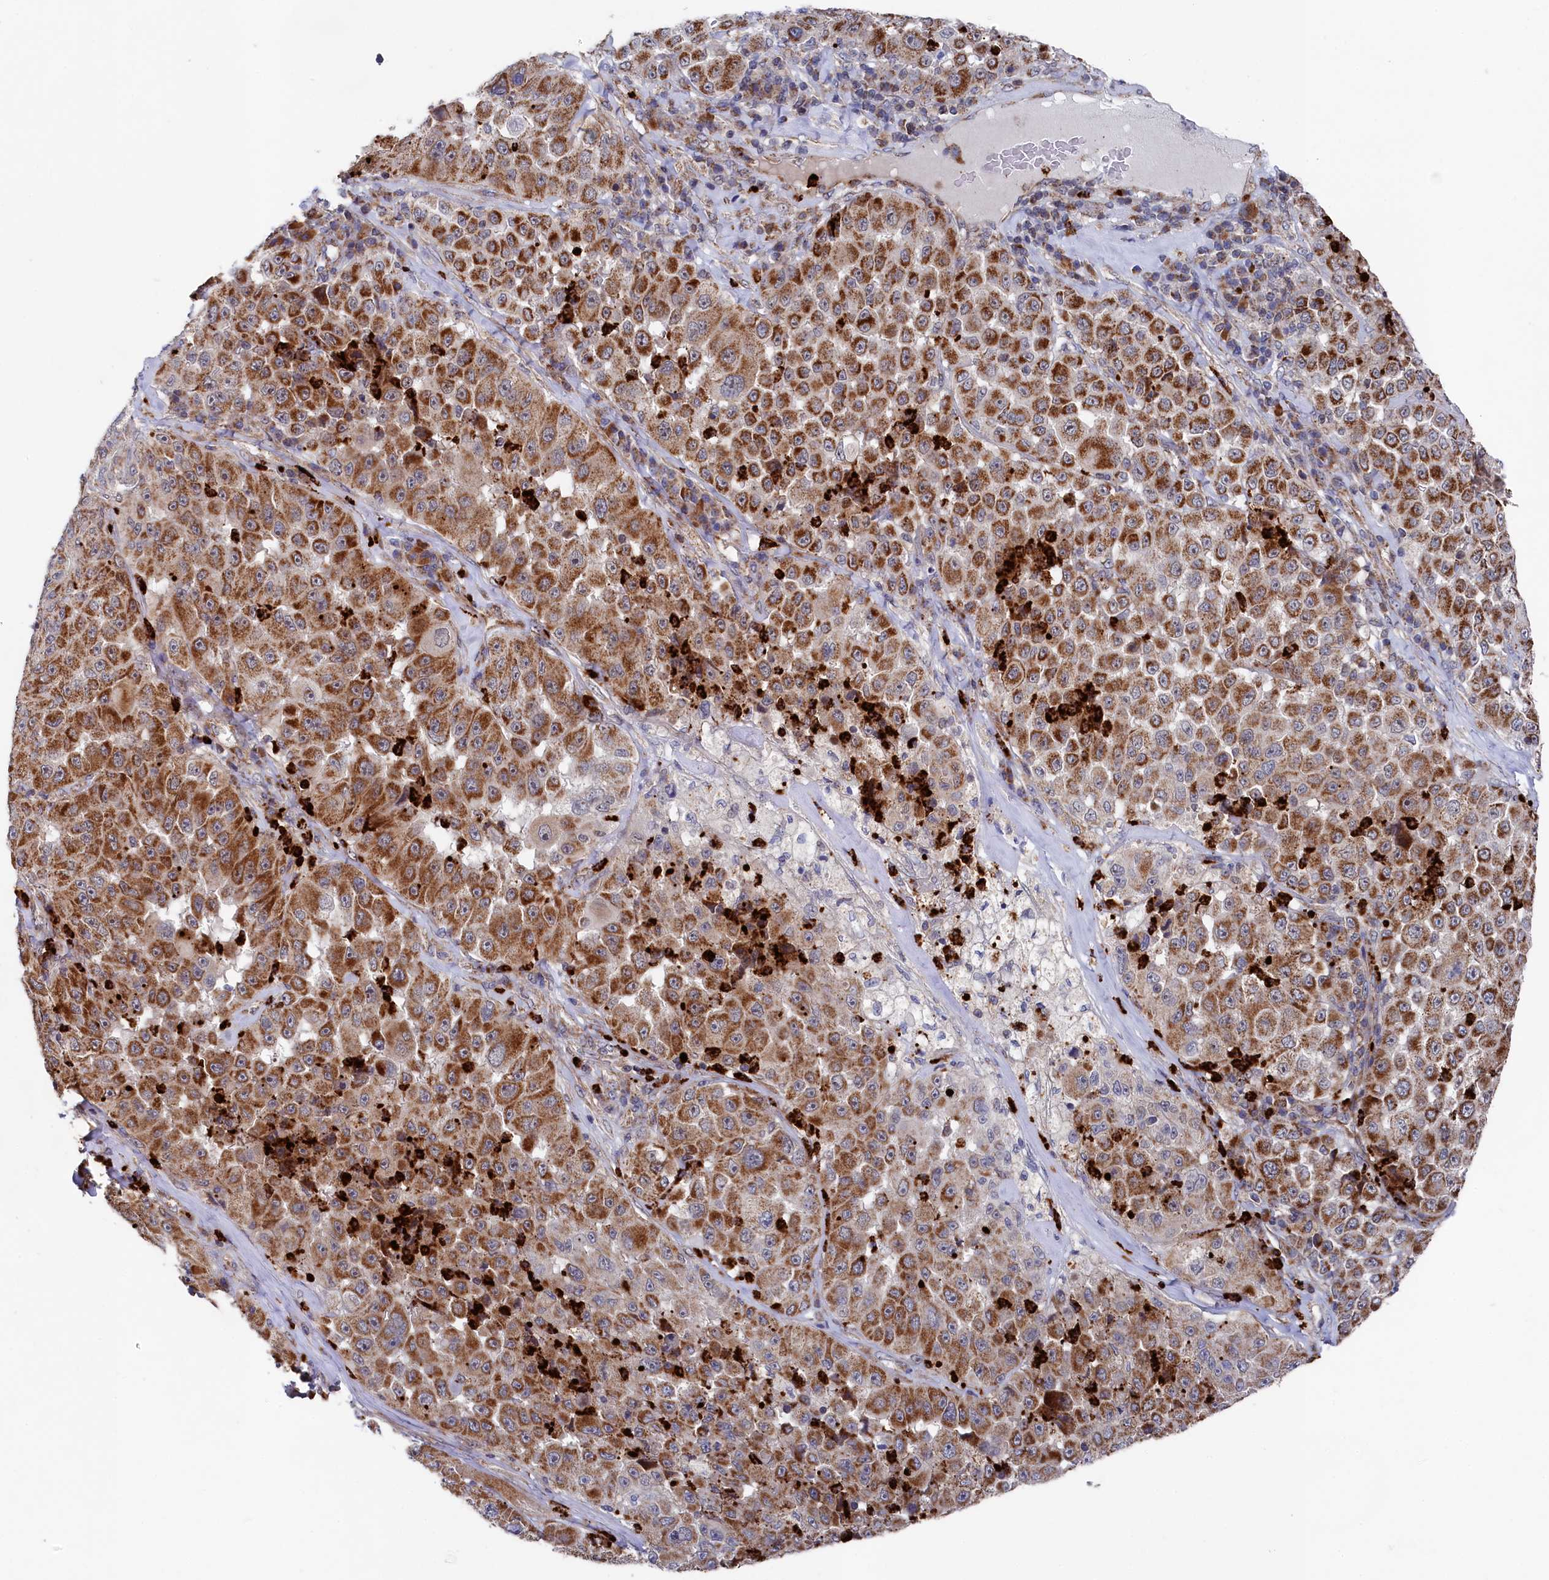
{"staining": {"intensity": "moderate", "quantity": ">75%", "location": "cytoplasmic/membranous"}, "tissue": "melanoma", "cell_type": "Tumor cells", "image_type": "cancer", "snomed": [{"axis": "morphology", "description": "Malignant melanoma, Metastatic site"}, {"axis": "topography", "description": "Lymph node"}], "caption": "Malignant melanoma (metastatic site) tissue shows moderate cytoplasmic/membranous expression in about >75% of tumor cells The protein of interest is shown in brown color, while the nuclei are stained blue.", "gene": "CHCHD1", "patient": {"sex": "male", "age": 62}}